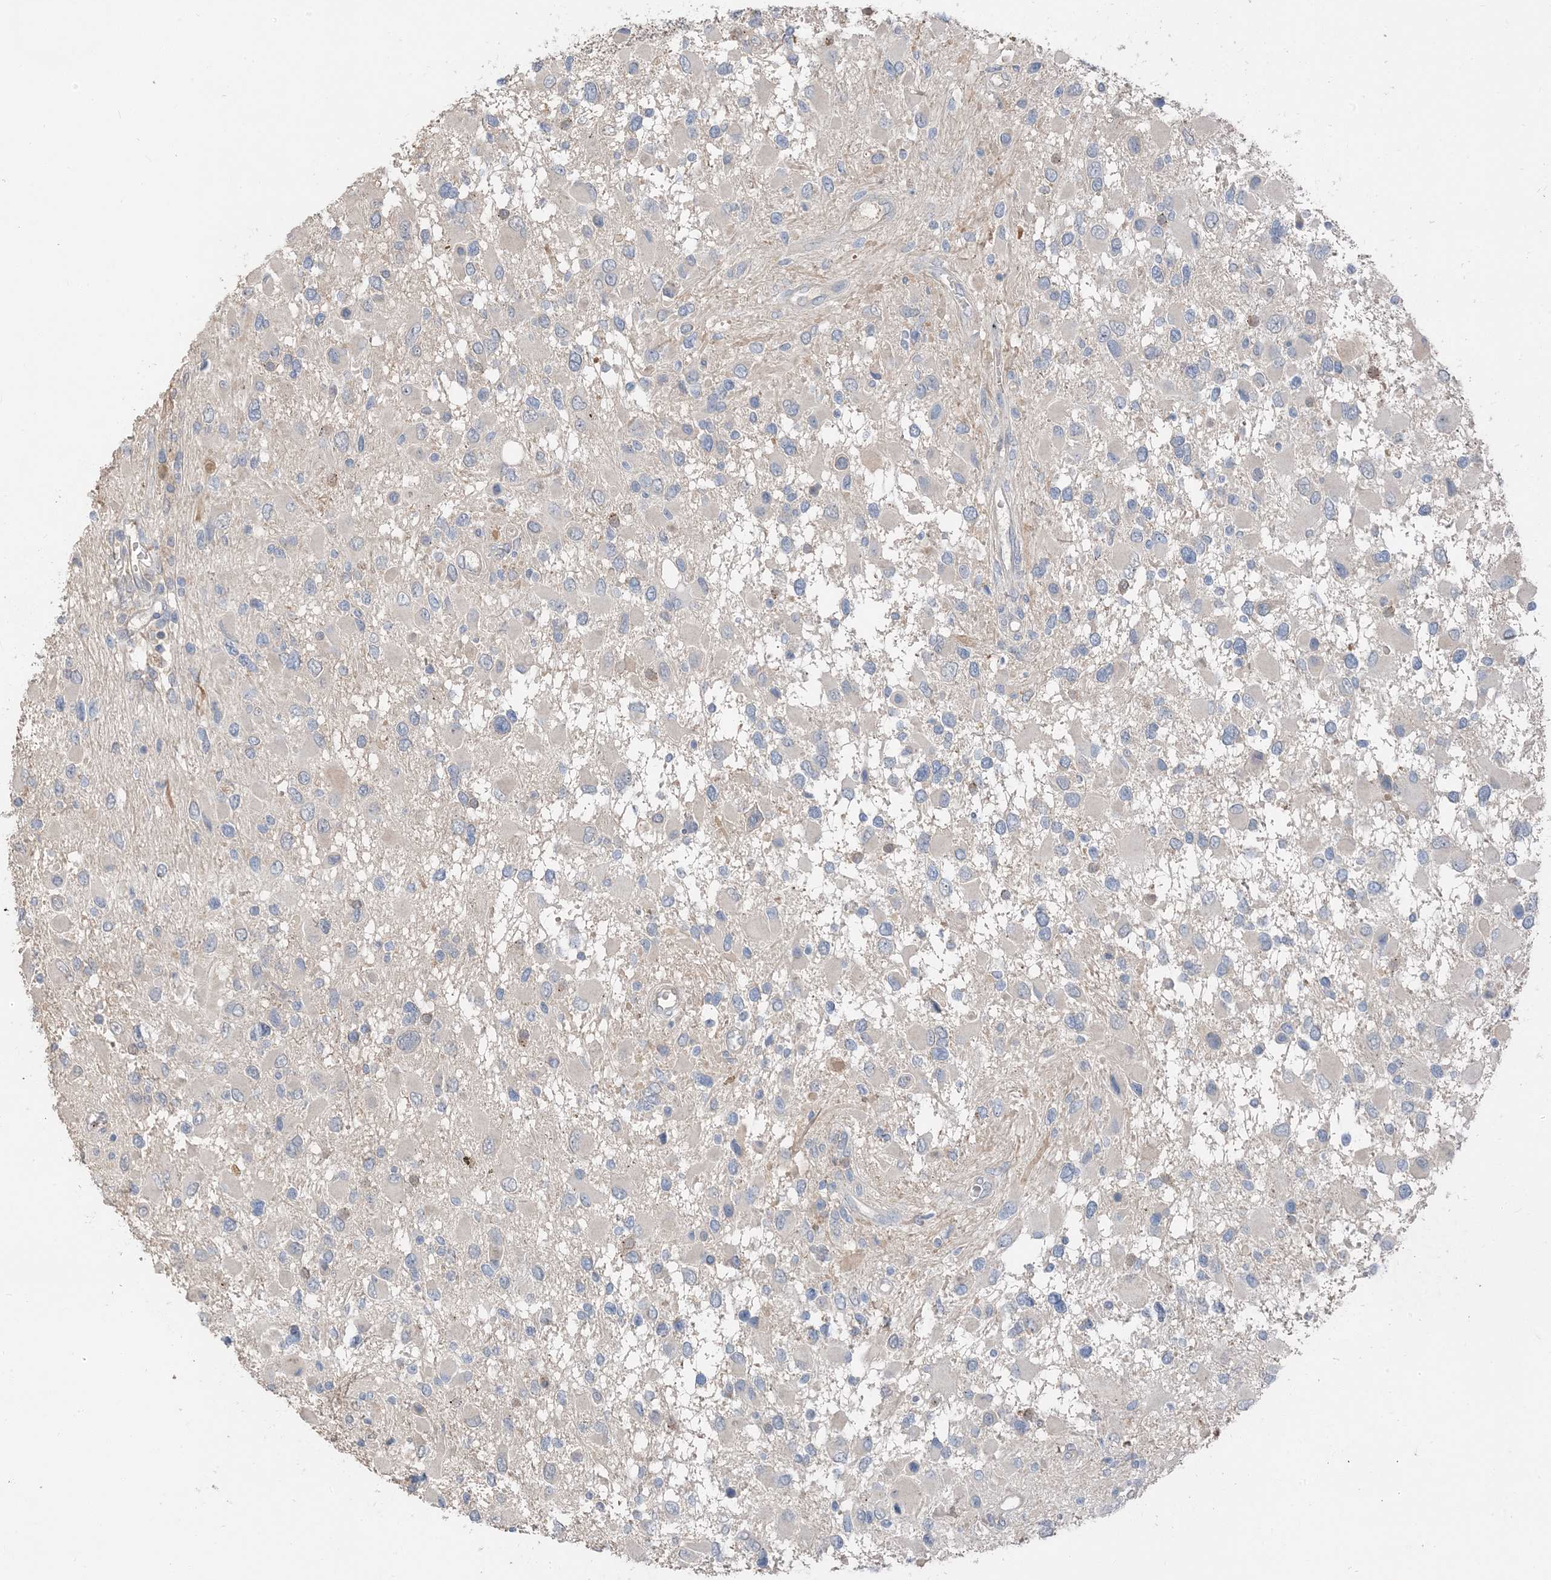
{"staining": {"intensity": "negative", "quantity": "none", "location": "none"}, "tissue": "glioma", "cell_type": "Tumor cells", "image_type": "cancer", "snomed": [{"axis": "morphology", "description": "Glioma, malignant, High grade"}, {"axis": "topography", "description": "Brain"}], "caption": "Photomicrograph shows no protein staining in tumor cells of glioma tissue.", "gene": "NCOA7", "patient": {"sex": "male", "age": 53}}